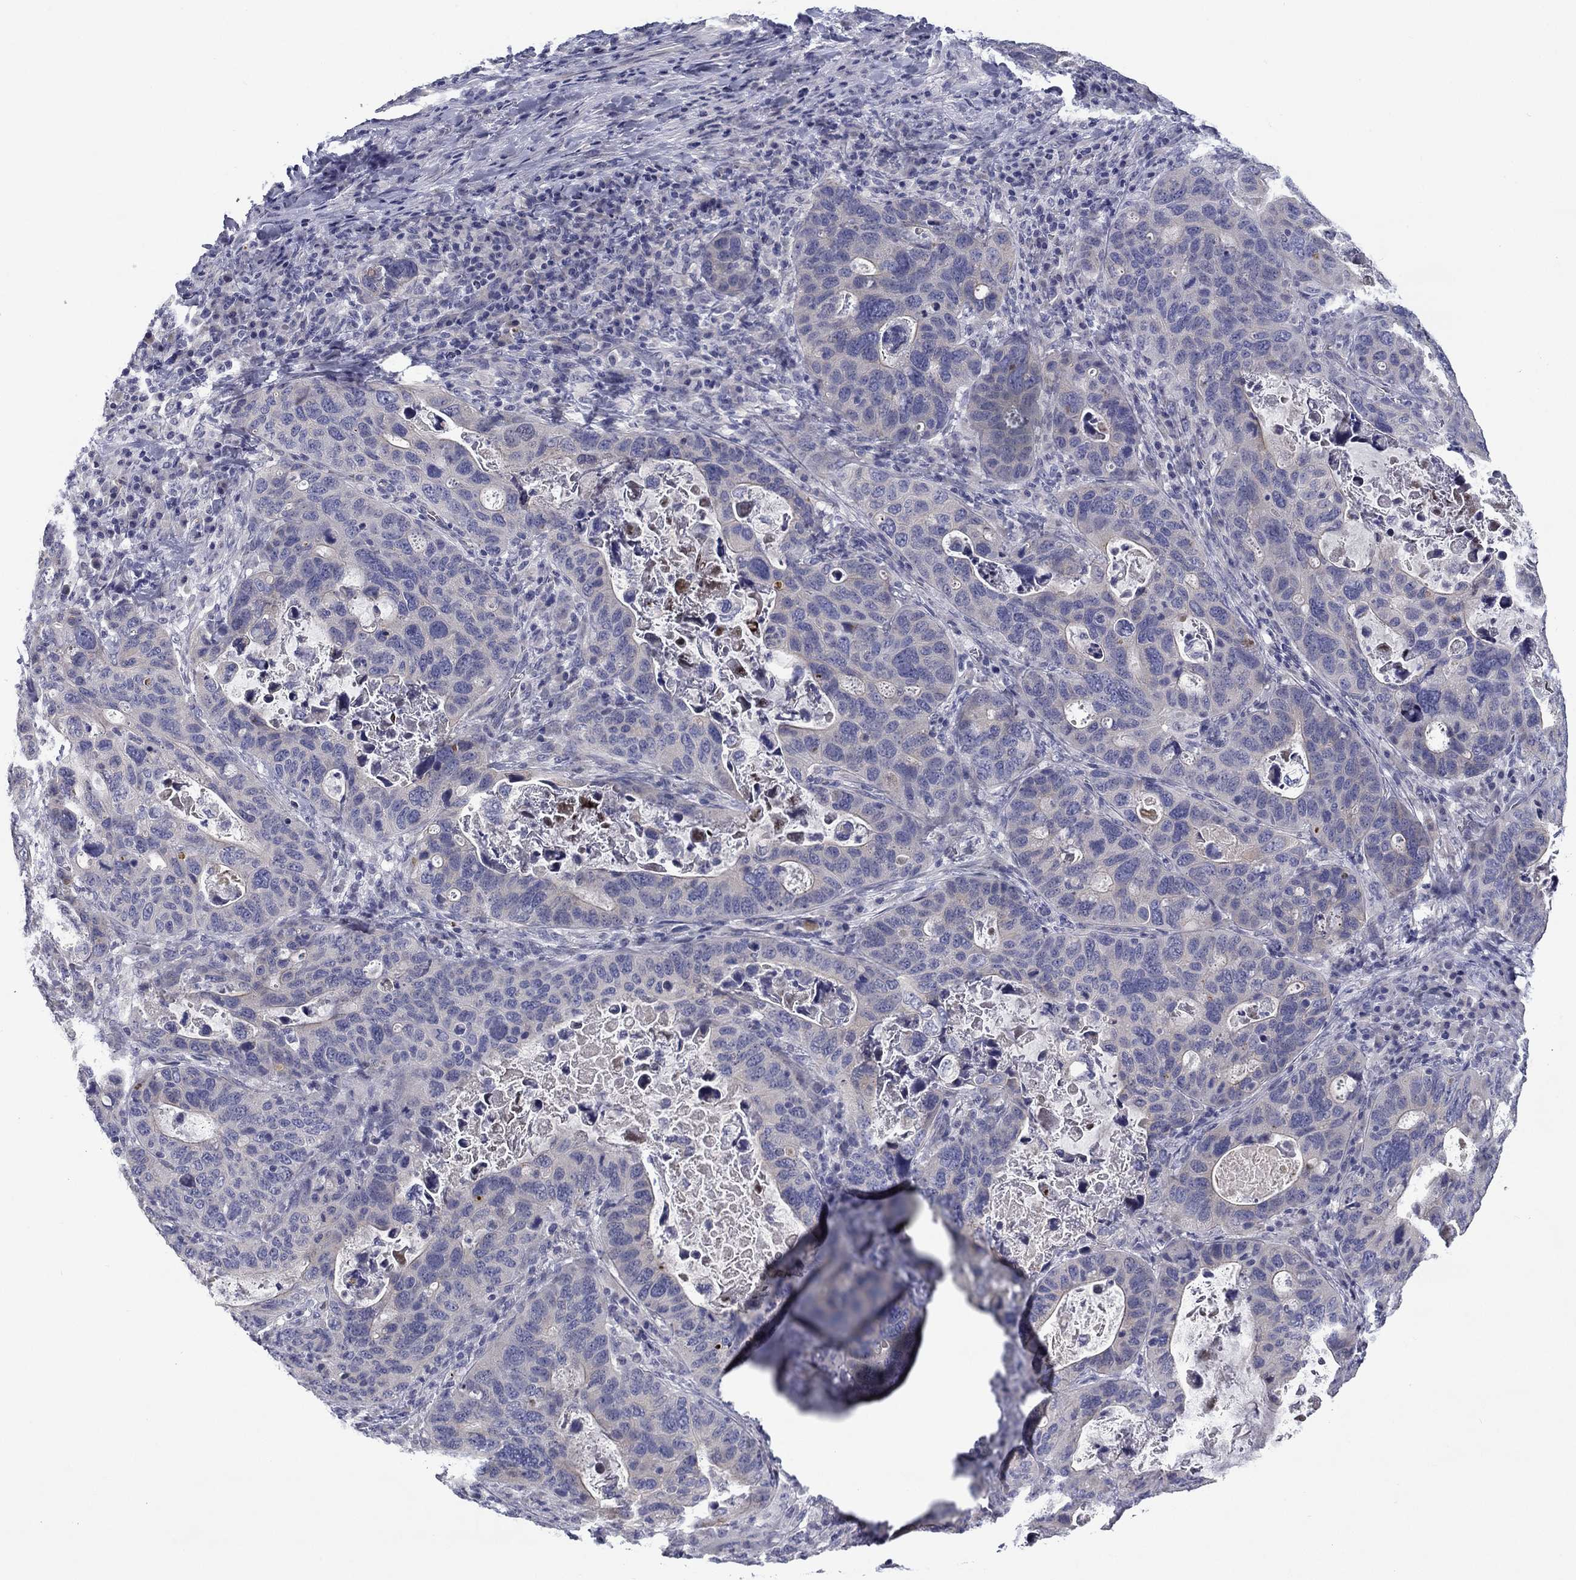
{"staining": {"intensity": "negative", "quantity": "none", "location": "none"}, "tissue": "stomach cancer", "cell_type": "Tumor cells", "image_type": "cancer", "snomed": [{"axis": "morphology", "description": "Adenocarcinoma, NOS"}, {"axis": "topography", "description": "Stomach"}], "caption": "A histopathology image of human stomach adenocarcinoma is negative for staining in tumor cells.", "gene": "SPATA7", "patient": {"sex": "male", "age": 54}}